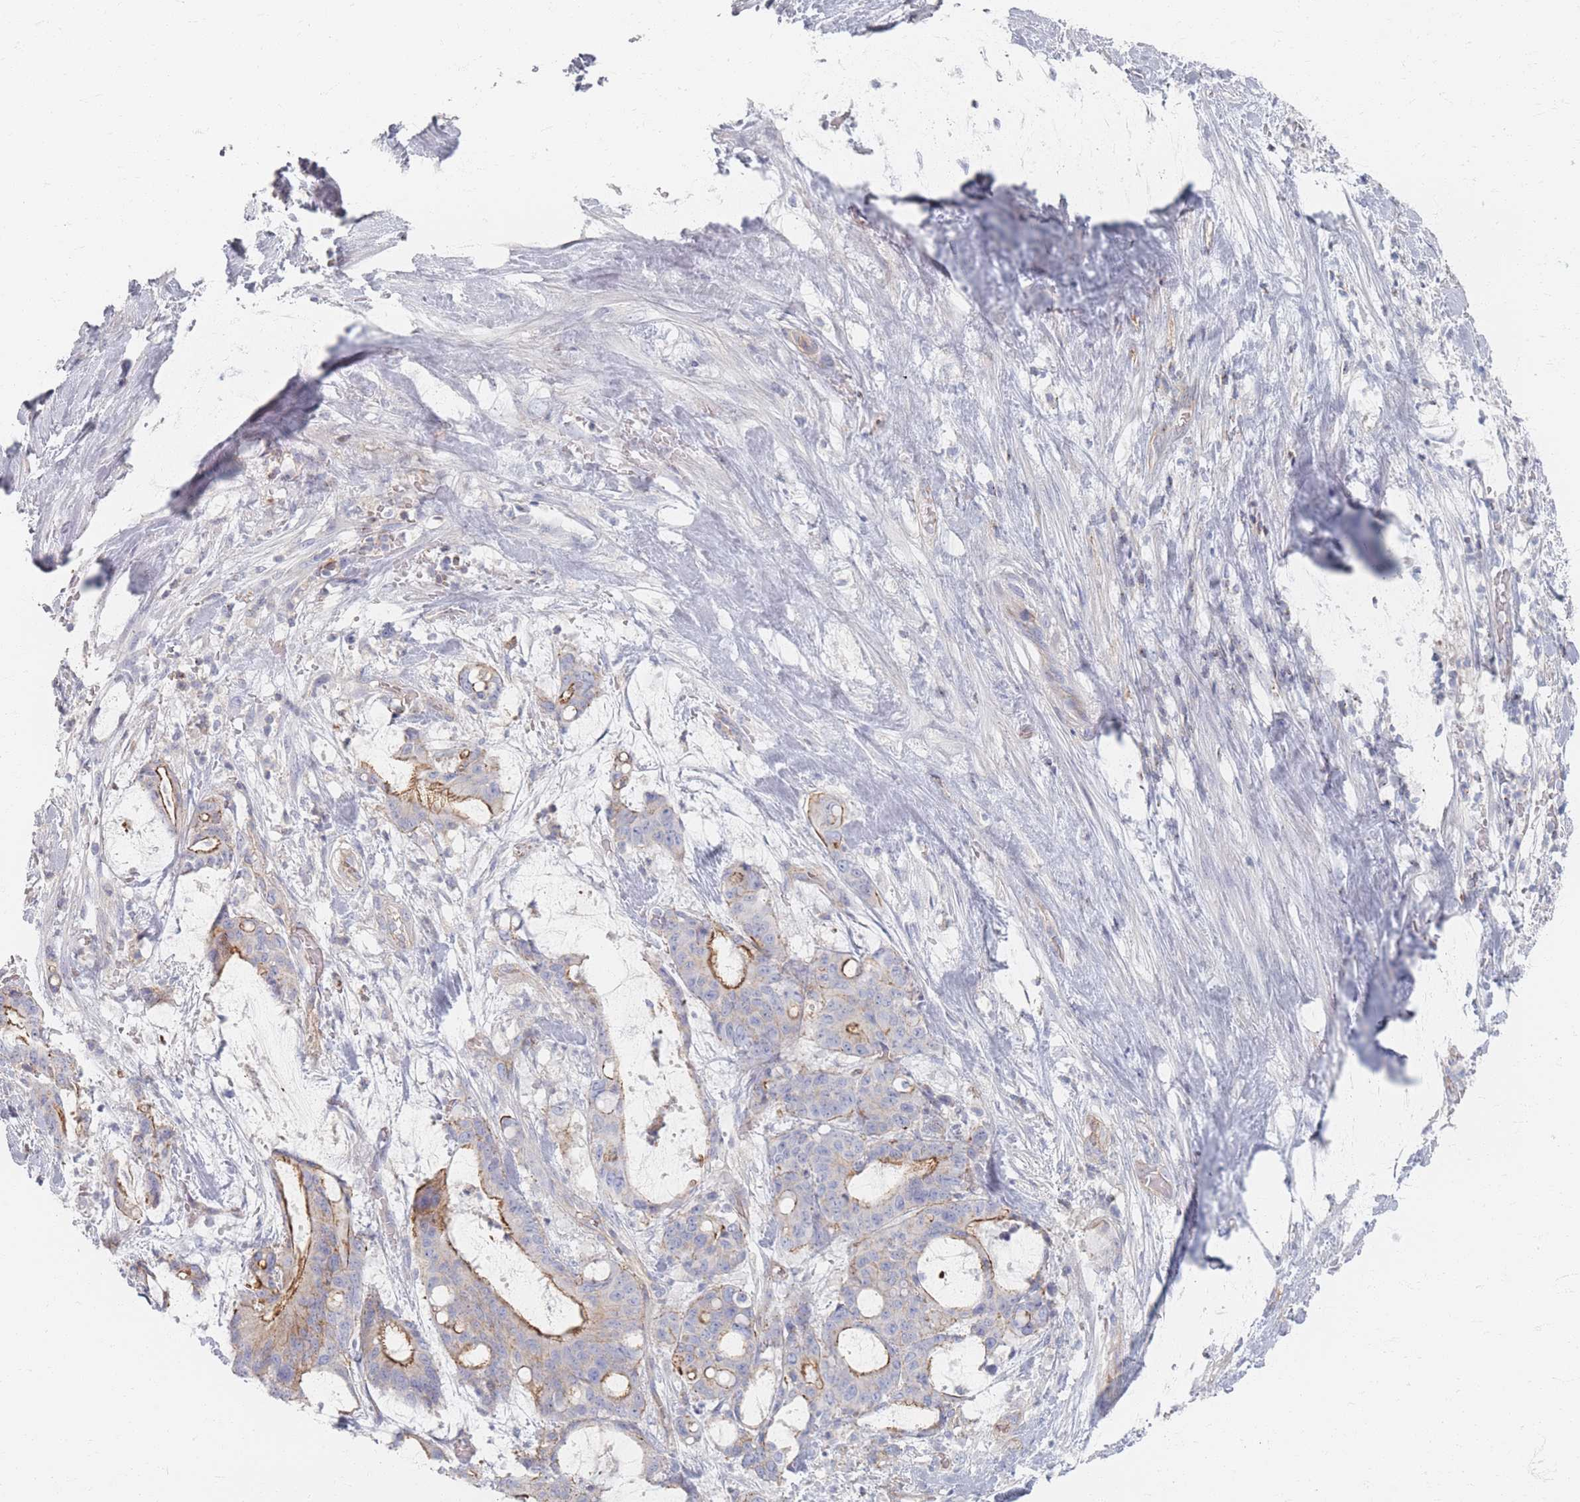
{"staining": {"intensity": "moderate", "quantity": "25%-75%", "location": "cytoplasmic/membranous"}, "tissue": "liver cancer", "cell_type": "Tumor cells", "image_type": "cancer", "snomed": [{"axis": "morphology", "description": "Normal tissue, NOS"}, {"axis": "morphology", "description": "Cholangiocarcinoma"}, {"axis": "topography", "description": "Liver"}, {"axis": "topography", "description": "Peripheral nerve tissue"}], "caption": "A brown stain shows moderate cytoplasmic/membranous expression of a protein in liver cancer (cholangiocarcinoma) tumor cells.", "gene": "GNB1", "patient": {"sex": "female", "age": 73}}